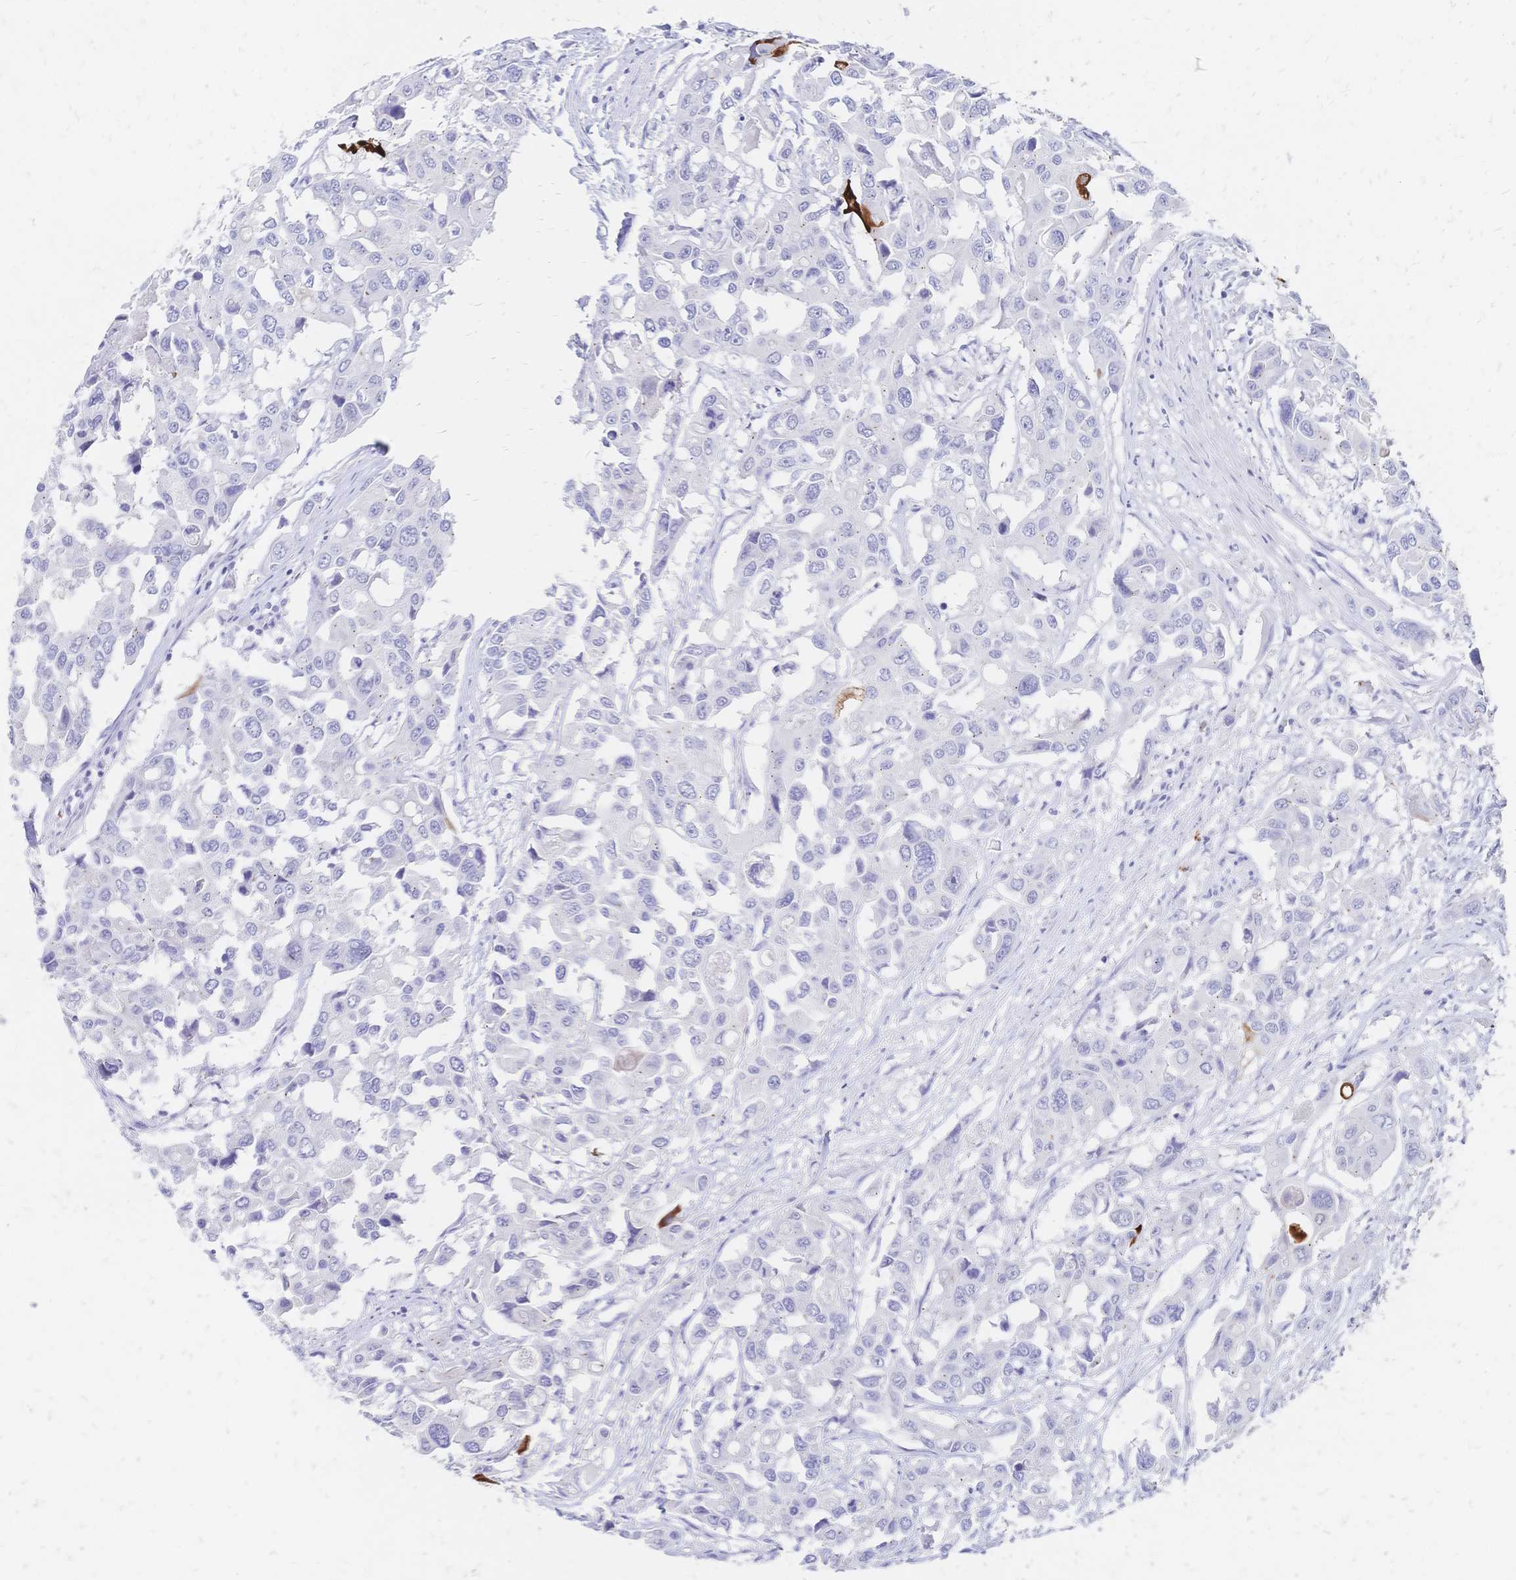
{"staining": {"intensity": "negative", "quantity": "none", "location": "none"}, "tissue": "colorectal cancer", "cell_type": "Tumor cells", "image_type": "cancer", "snomed": [{"axis": "morphology", "description": "Adenocarcinoma, NOS"}, {"axis": "topography", "description": "Colon"}], "caption": "IHC of adenocarcinoma (colorectal) shows no positivity in tumor cells.", "gene": "PSORS1C2", "patient": {"sex": "male", "age": 77}}